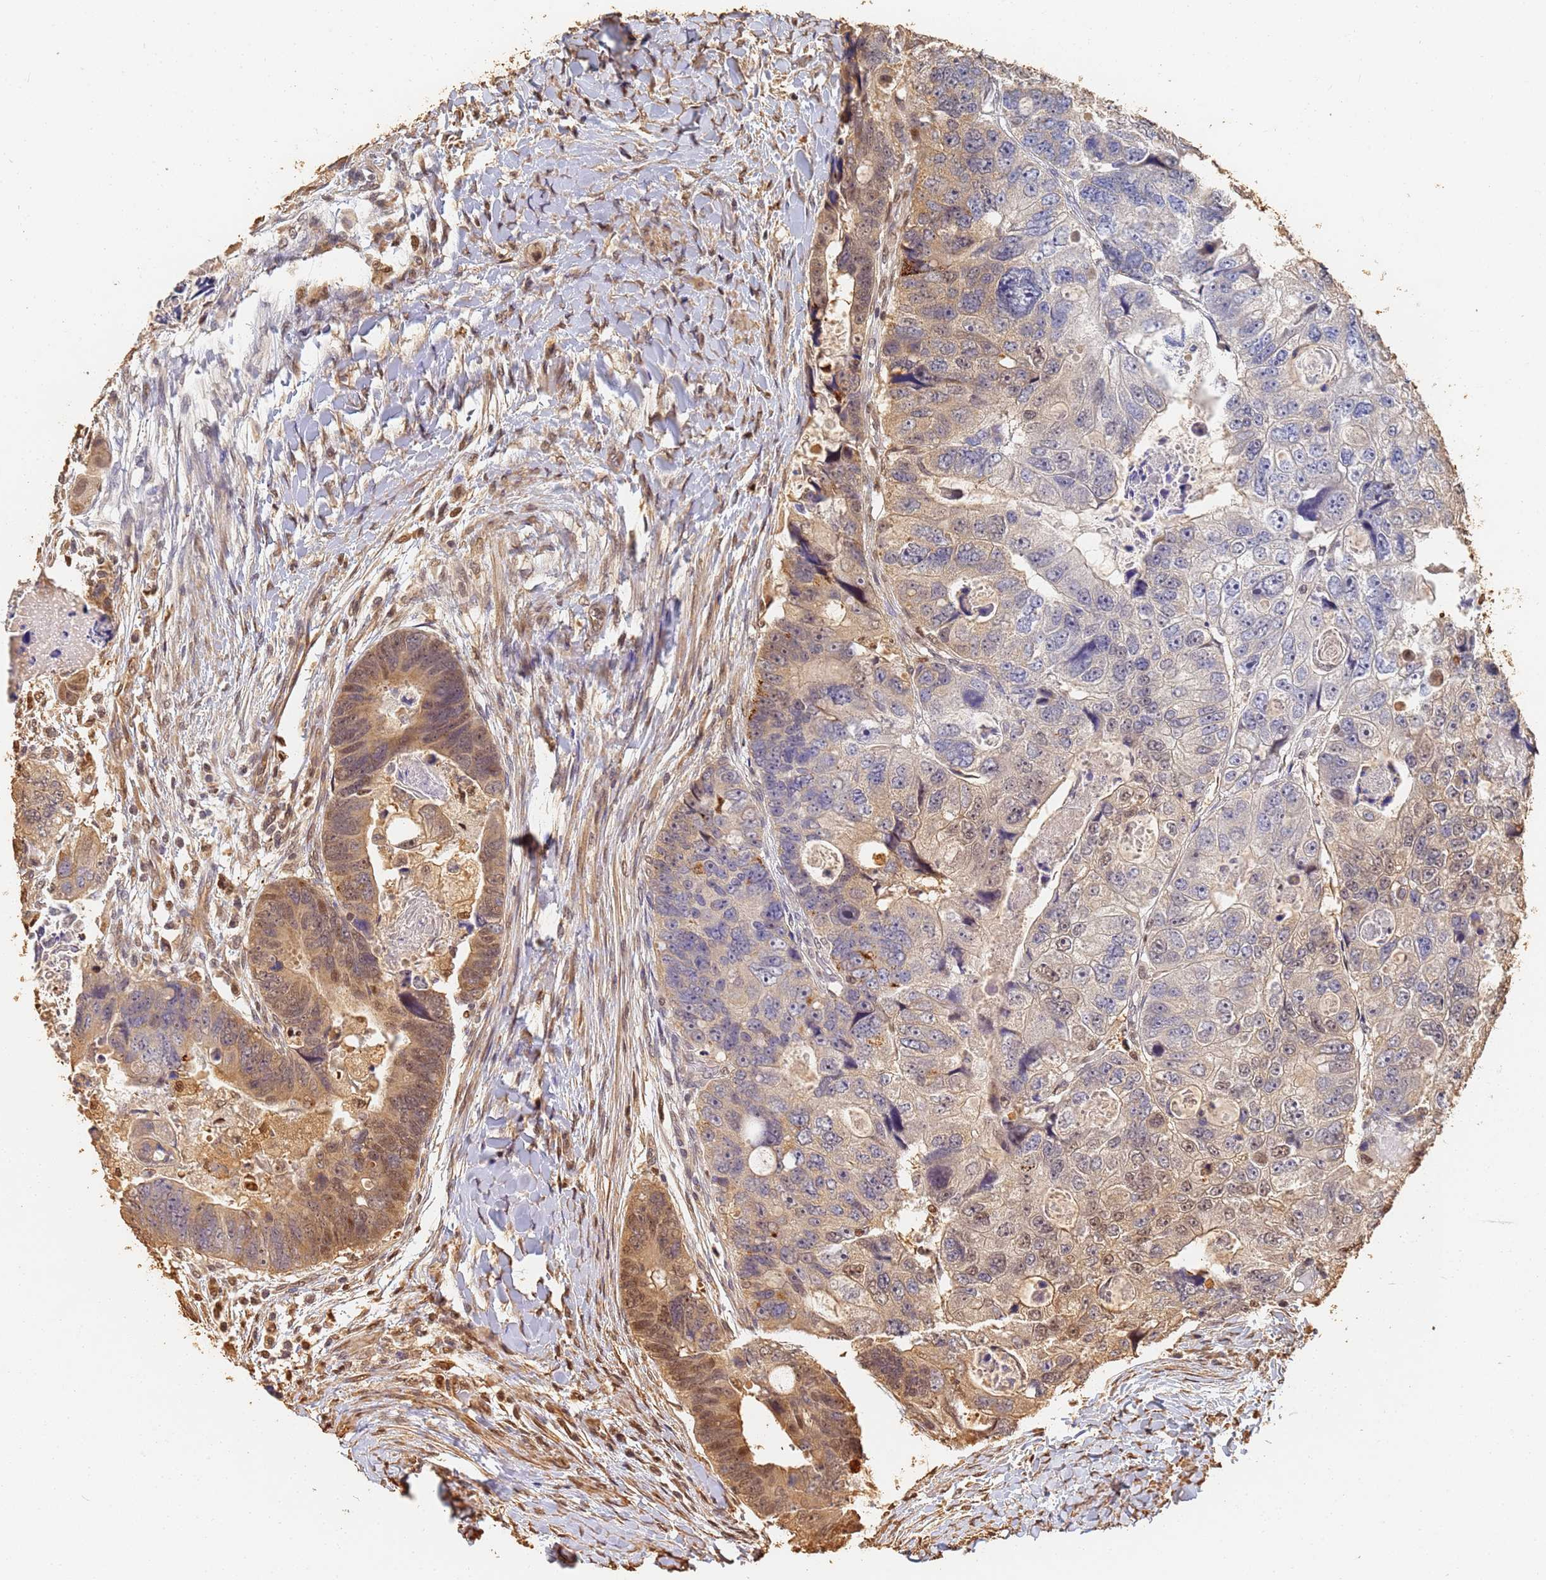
{"staining": {"intensity": "weak", "quantity": "25%-75%", "location": "cytoplasmic/membranous,nuclear"}, "tissue": "colorectal cancer", "cell_type": "Tumor cells", "image_type": "cancer", "snomed": [{"axis": "morphology", "description": "Adenocarcinoma, NOS"}, {"axis": "topography", "description": "Rectum"}], "caption": "A brown stain labels weak cytoplasmic/membranous and nuclear expression of a protein in colorectal cancer tumor cells.", "gene": "JAK2", "patient": {"sex": "male", "age": 59}}